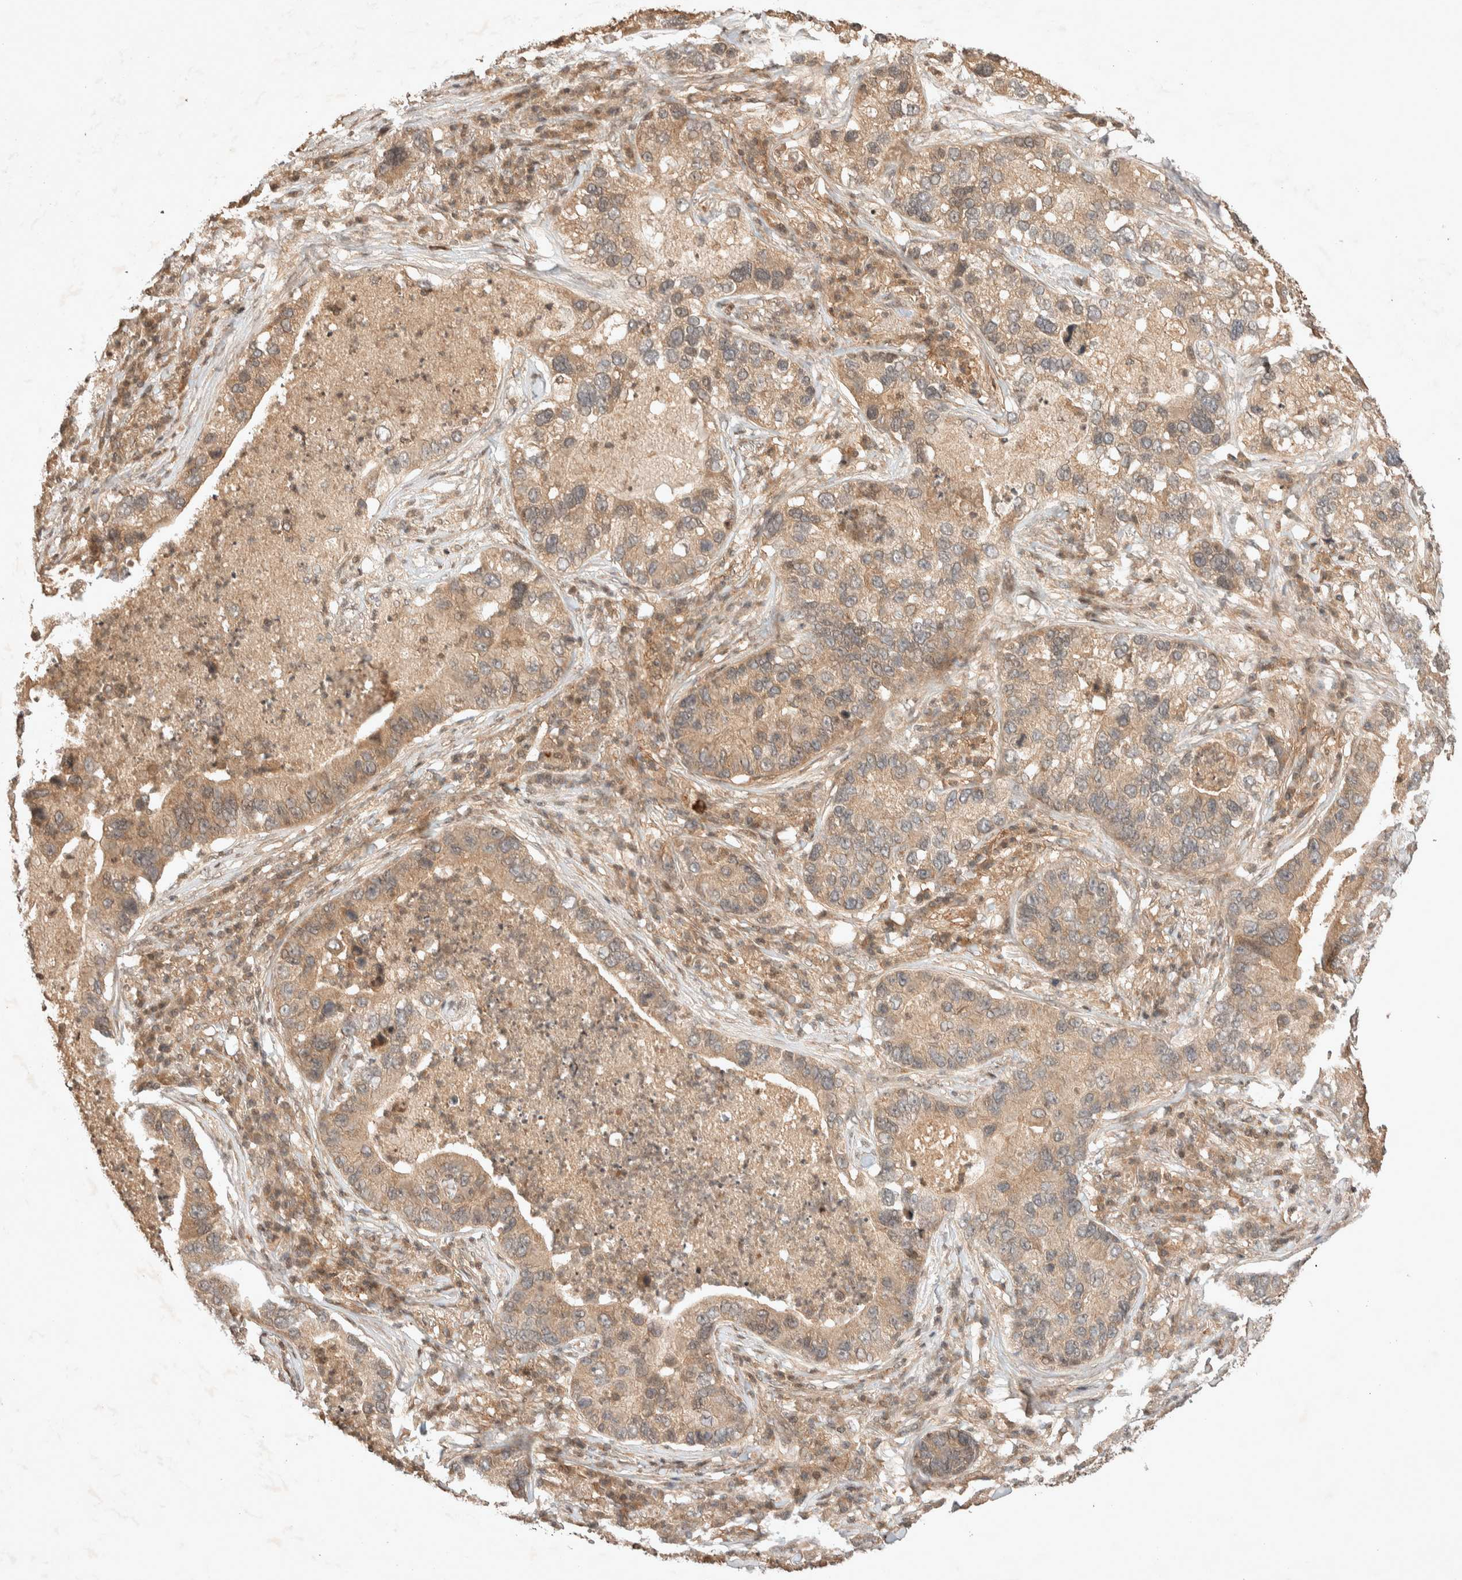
{"staining": {"intensity": "weak", "quantity": ">75%", "location": "cytoplasmic/membranous"}, "tissue": "lung cancer", "cell_type": "Tumor cells", "image_type": "cancer", "snomed": [{"axis": "morphology", "description": "Normal tissue, NOS"}, {"axis": "morphology", "description": "Adenocarcinoma, NOS"}, {"axis": "topography", "description": "Bronchus"}, {"axis": "topography", "description": "Lung"}], "caption": "Lung adenocarcinoma was stained to show a protein in brown. There is low levels of weak cytoplasmic/membranous staining in about >75% of tumor cells.", "gene": "THRA", "patient": {"sex": "male", "age": 54}}